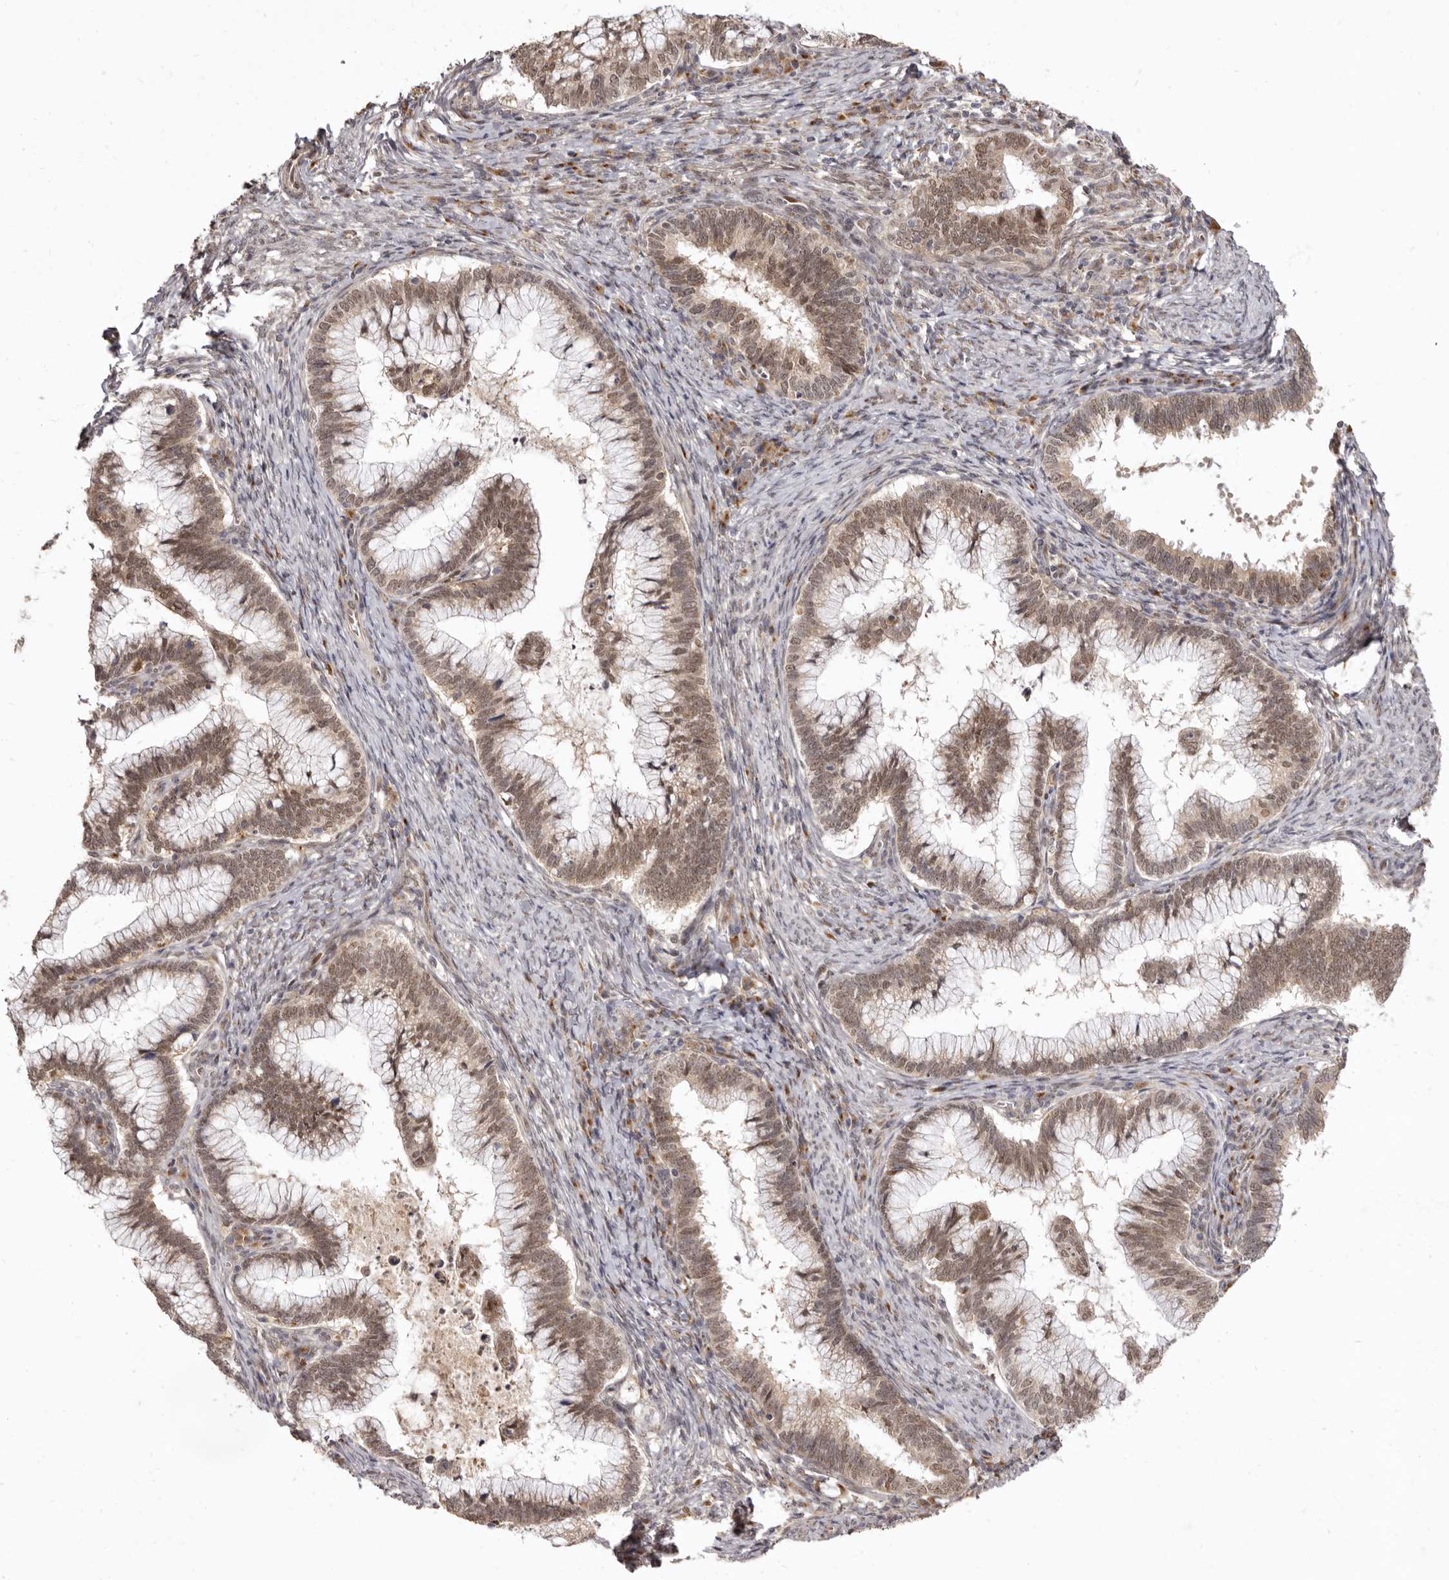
{"staining": {"intensity": "moderate", "quantity": ">75%", "location": "cytoplasmic/membranous,nuclear"}, "tissue": "cervical cancer", "cell_type": "Tumor cells", "image_type": "cancer", "snomed": [{"axis": "morphology", "description": "Adenocarcinoma, NOS"}, {"axis": "topography", "description": "Cervix"}], "caption": "Immunohistochemical staining of human cervical cancer (adenocarcinoma) exhibits medium levels of moderate cytoplasmic/membranous and nuclear staining in approximately >75% of tumor cells.", "gene": "ZNF326", "patient": {"sex": "female", "age": 36}}